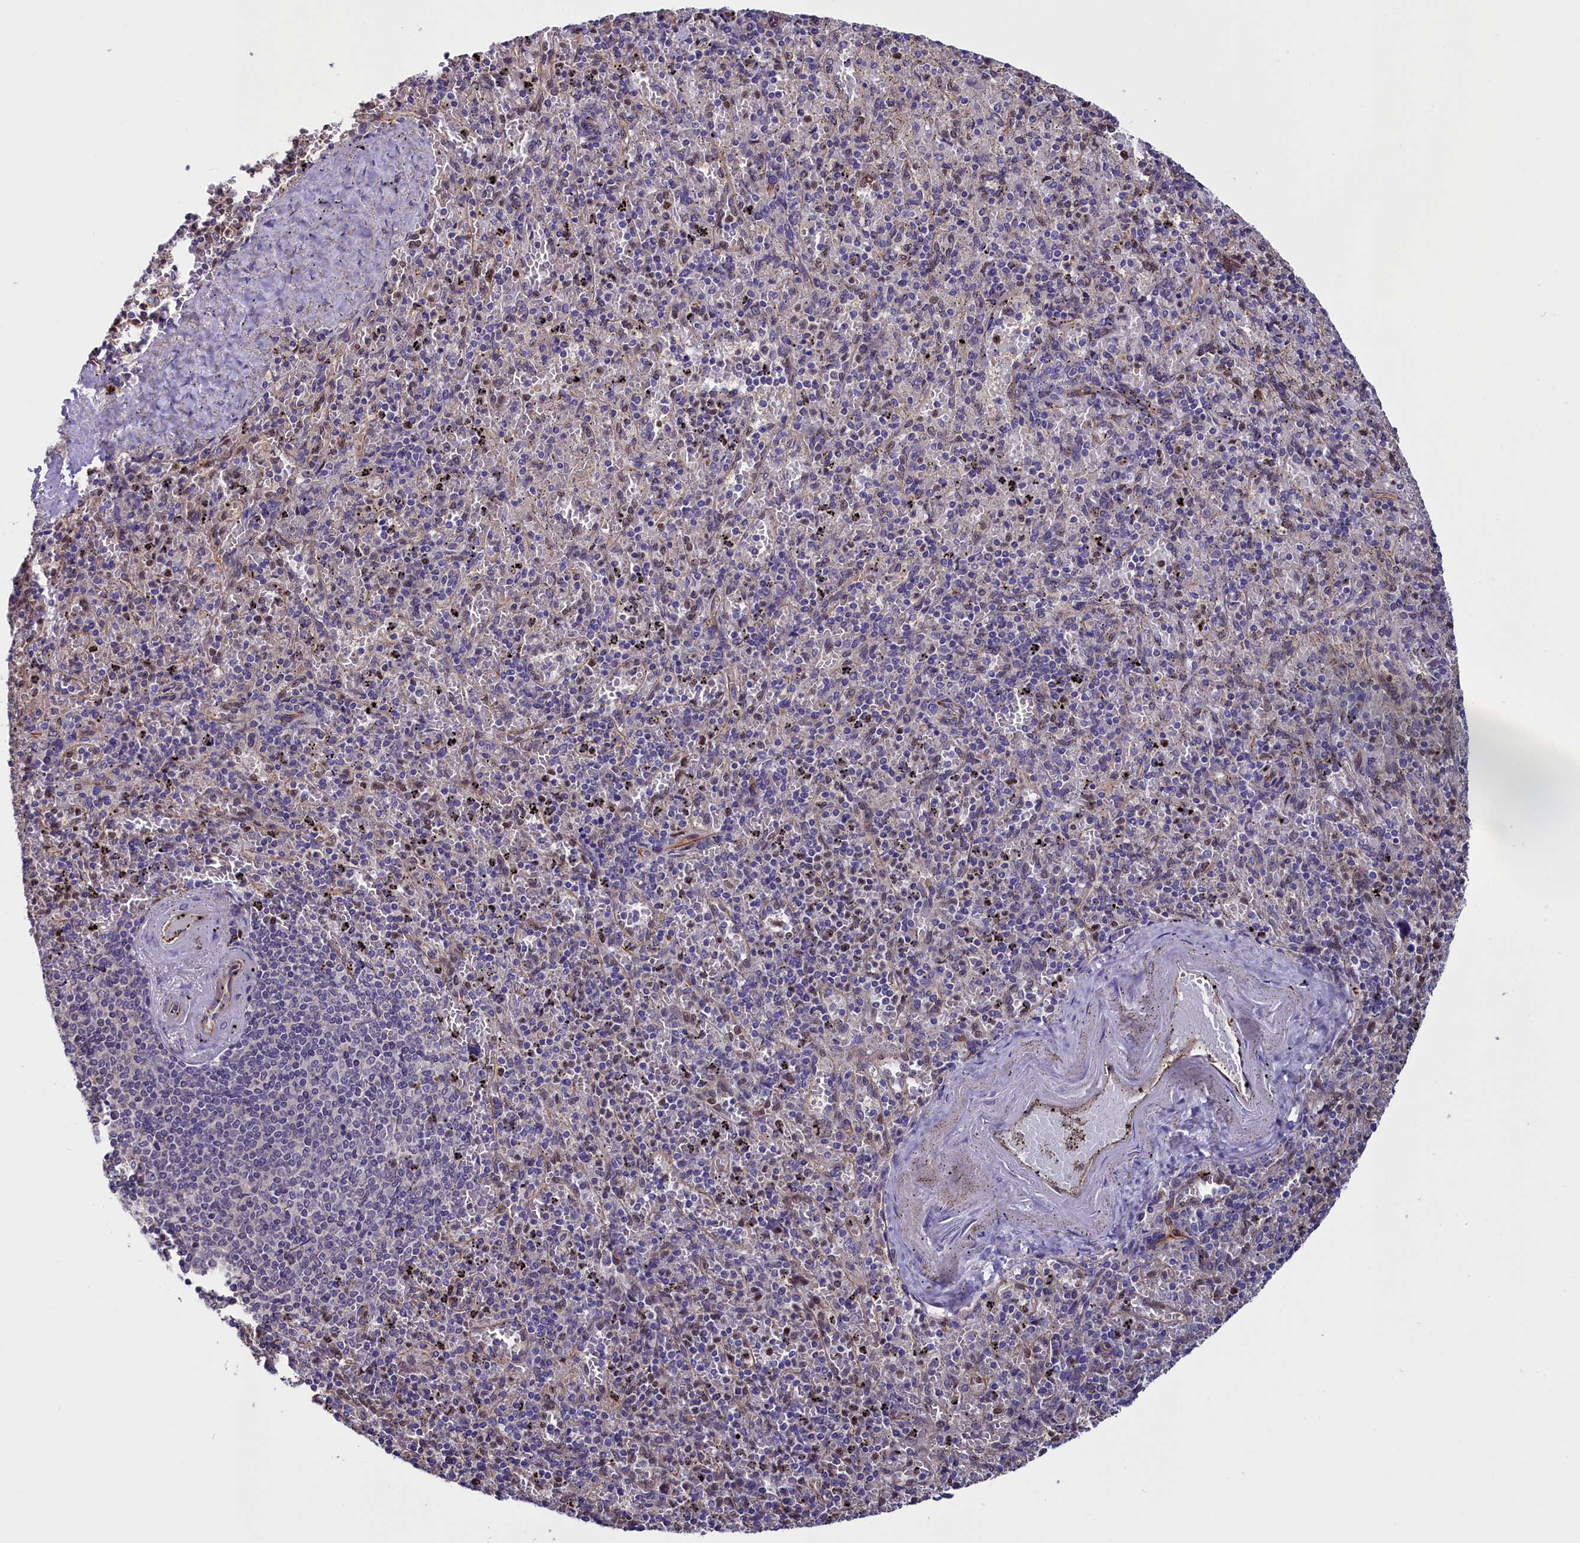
{"staining": {"intensity": "negative", "quantity": "none", "location": "none"}, "tissue": "spleen", "cell_type": "Cells in red pulp", "image_type": "normal", "snomed": [{"axis": "morphology", "description": "Normal tissue, NOS"}, {"axis": "topography", "description": "Spleen"}], "caption": "Cells in red pulp show no significant staining in unremarkable spleen. The staining was performed using DAB to visualize the protein expression in brown, while the nuclei were stained in blue with hematoxylin (Magnification: 20x).", "gene": "PDILT", "patient": {"sex": "male", "age": 82}}